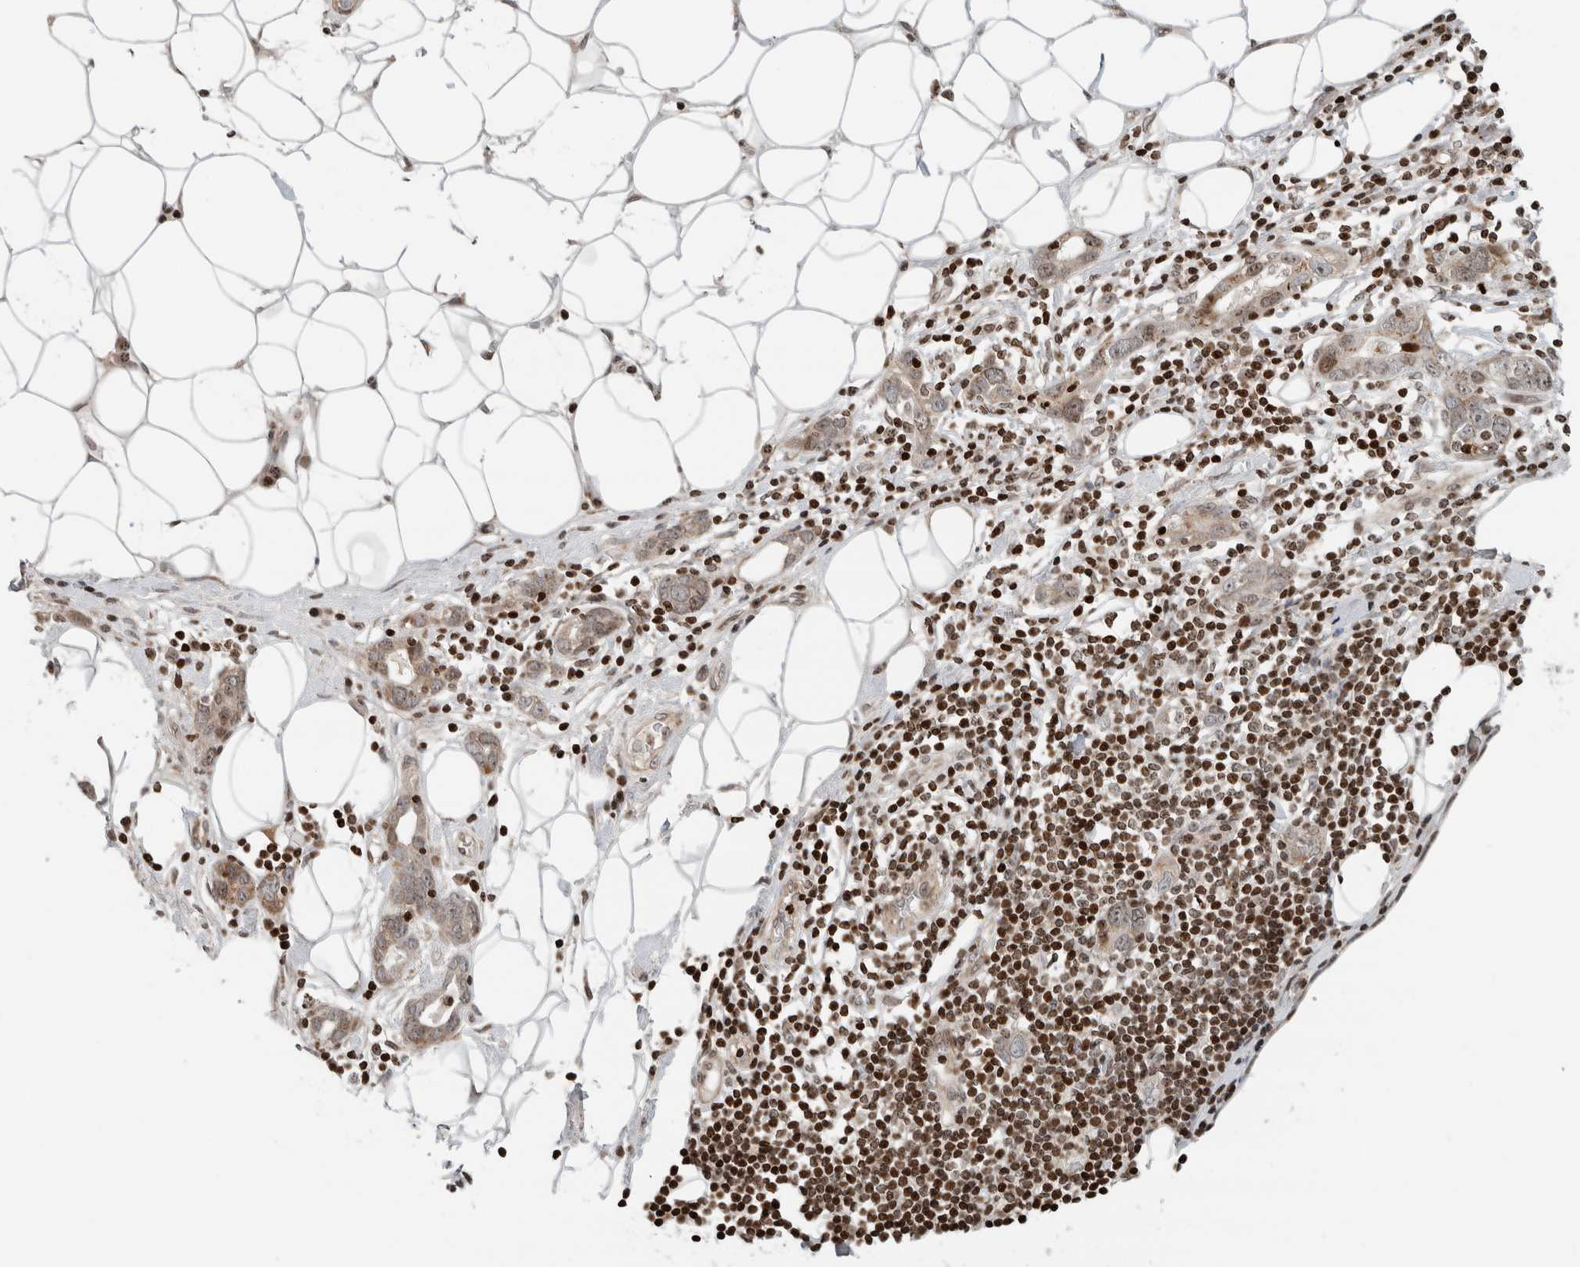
{"staining": {"intensity": "weak", "quantity": ">75%", "location": "cytoplasmic/membranous"}, "tissue": "stomach cancer", "cell_type": "Tumor cells", "image_type": "cancer", "snomed": [{"axis": "morphology", "description": "Adenocarcinoma, NOS"}, {"axis": "topography", "description": "Stomach, lower"}], "caption": "Immunohistochemistry image of neoplastic tissue: human stomach cancer (adenocarcinoma) stained using IHC demonstrates low levels of weak protein expression localized specifically in the cytoplasmic/membranous of tumor cells, appearing as a cytoplasmic/membranous brown color.", "gene": "GINS4", "patient": {"sex": "female", "age": 93}}